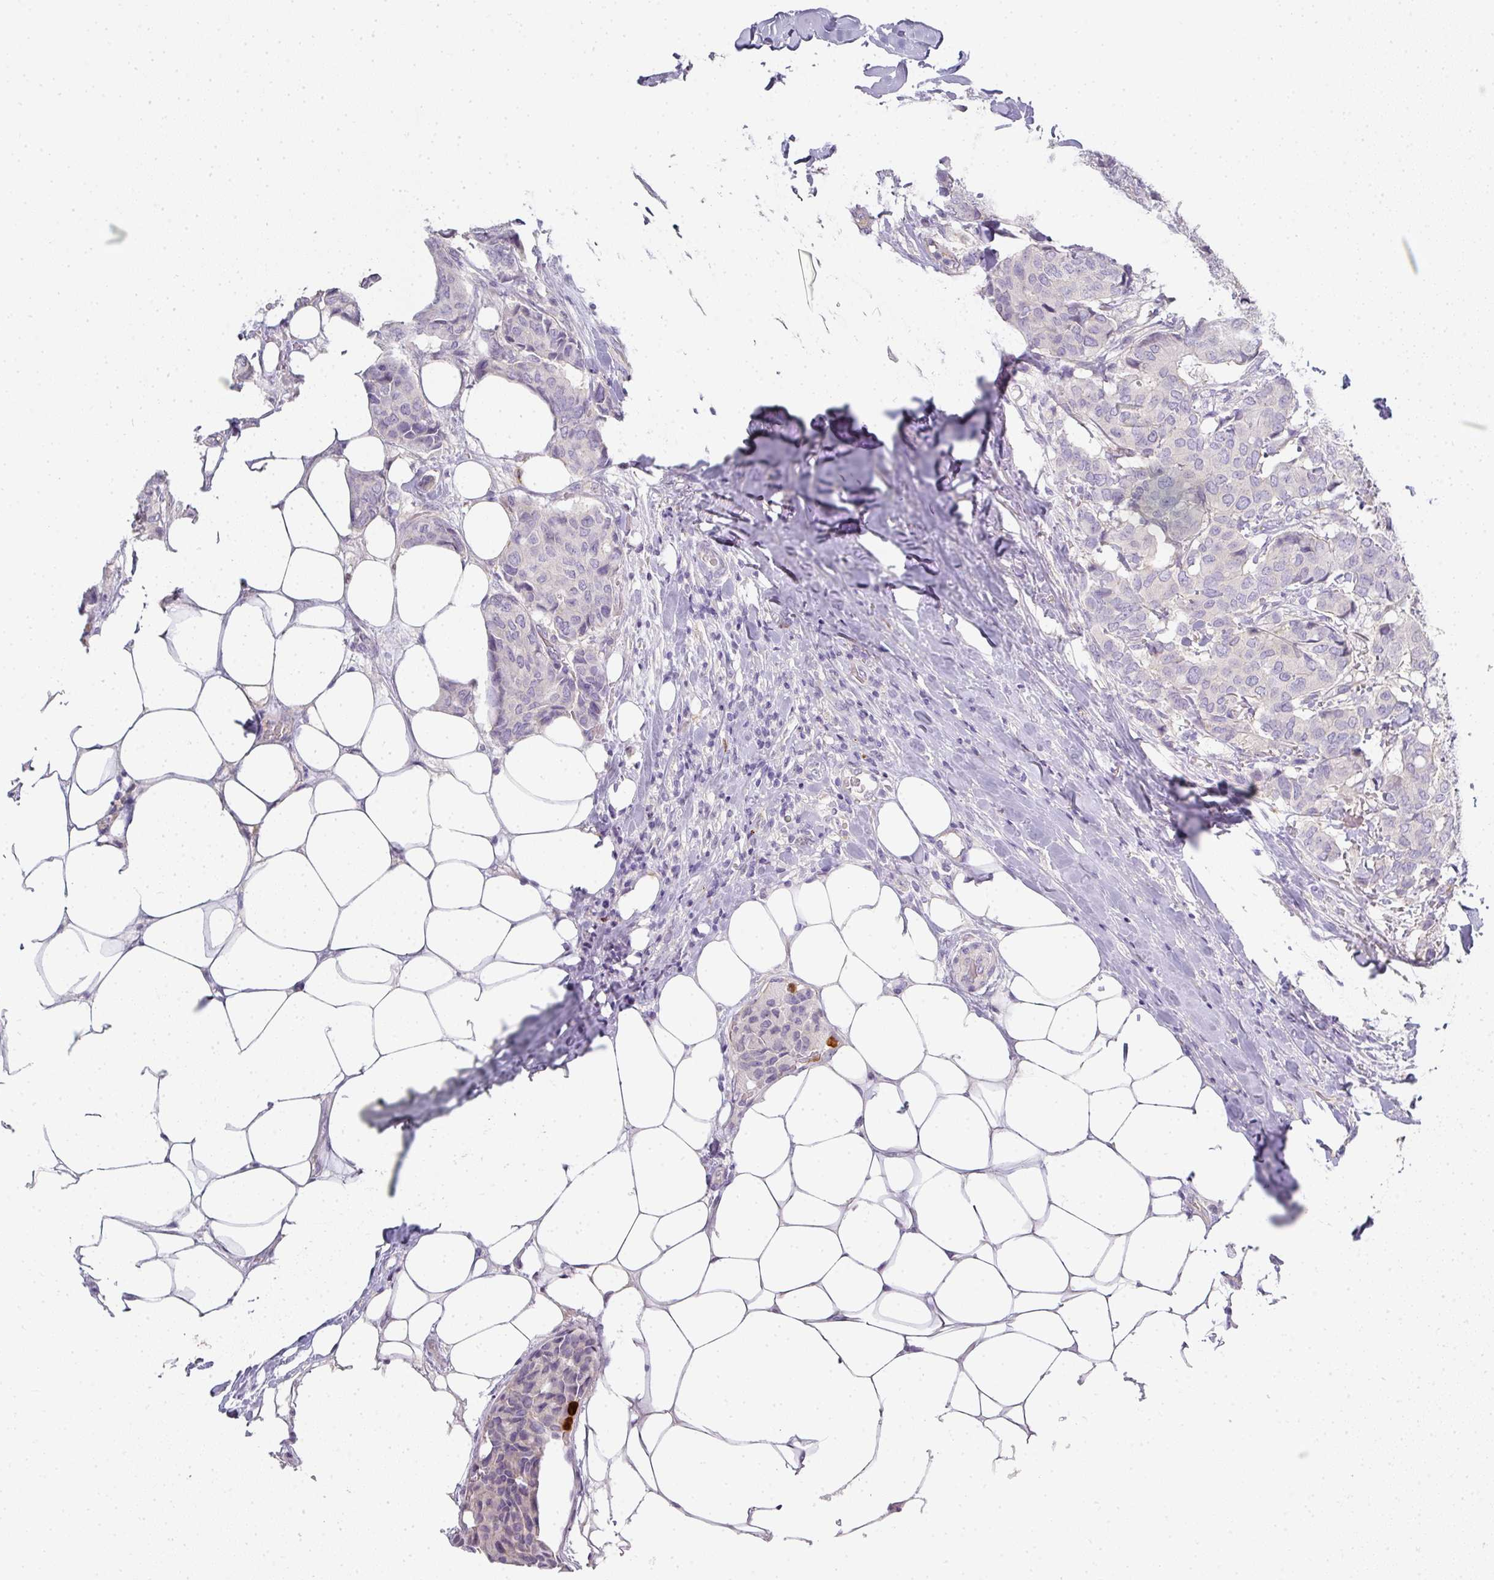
{"staining": {"intensity": "negative", "quantity": "none", "location": "none"}, "tissue": "breast cancer", "cell_type": "Tumor cells", "image_type": "cancer", "snomed": [{"axis": "morphology", "description": "Duct carcinoma"}, {"axis": "topography", "description": "Breast"}], "caption": "Breast cancer stained for a protein using immunohistochemistry exhibits no expression tumor cells.", "gene": "HHEX", "patient": {"sex": "female", "age": 75}}